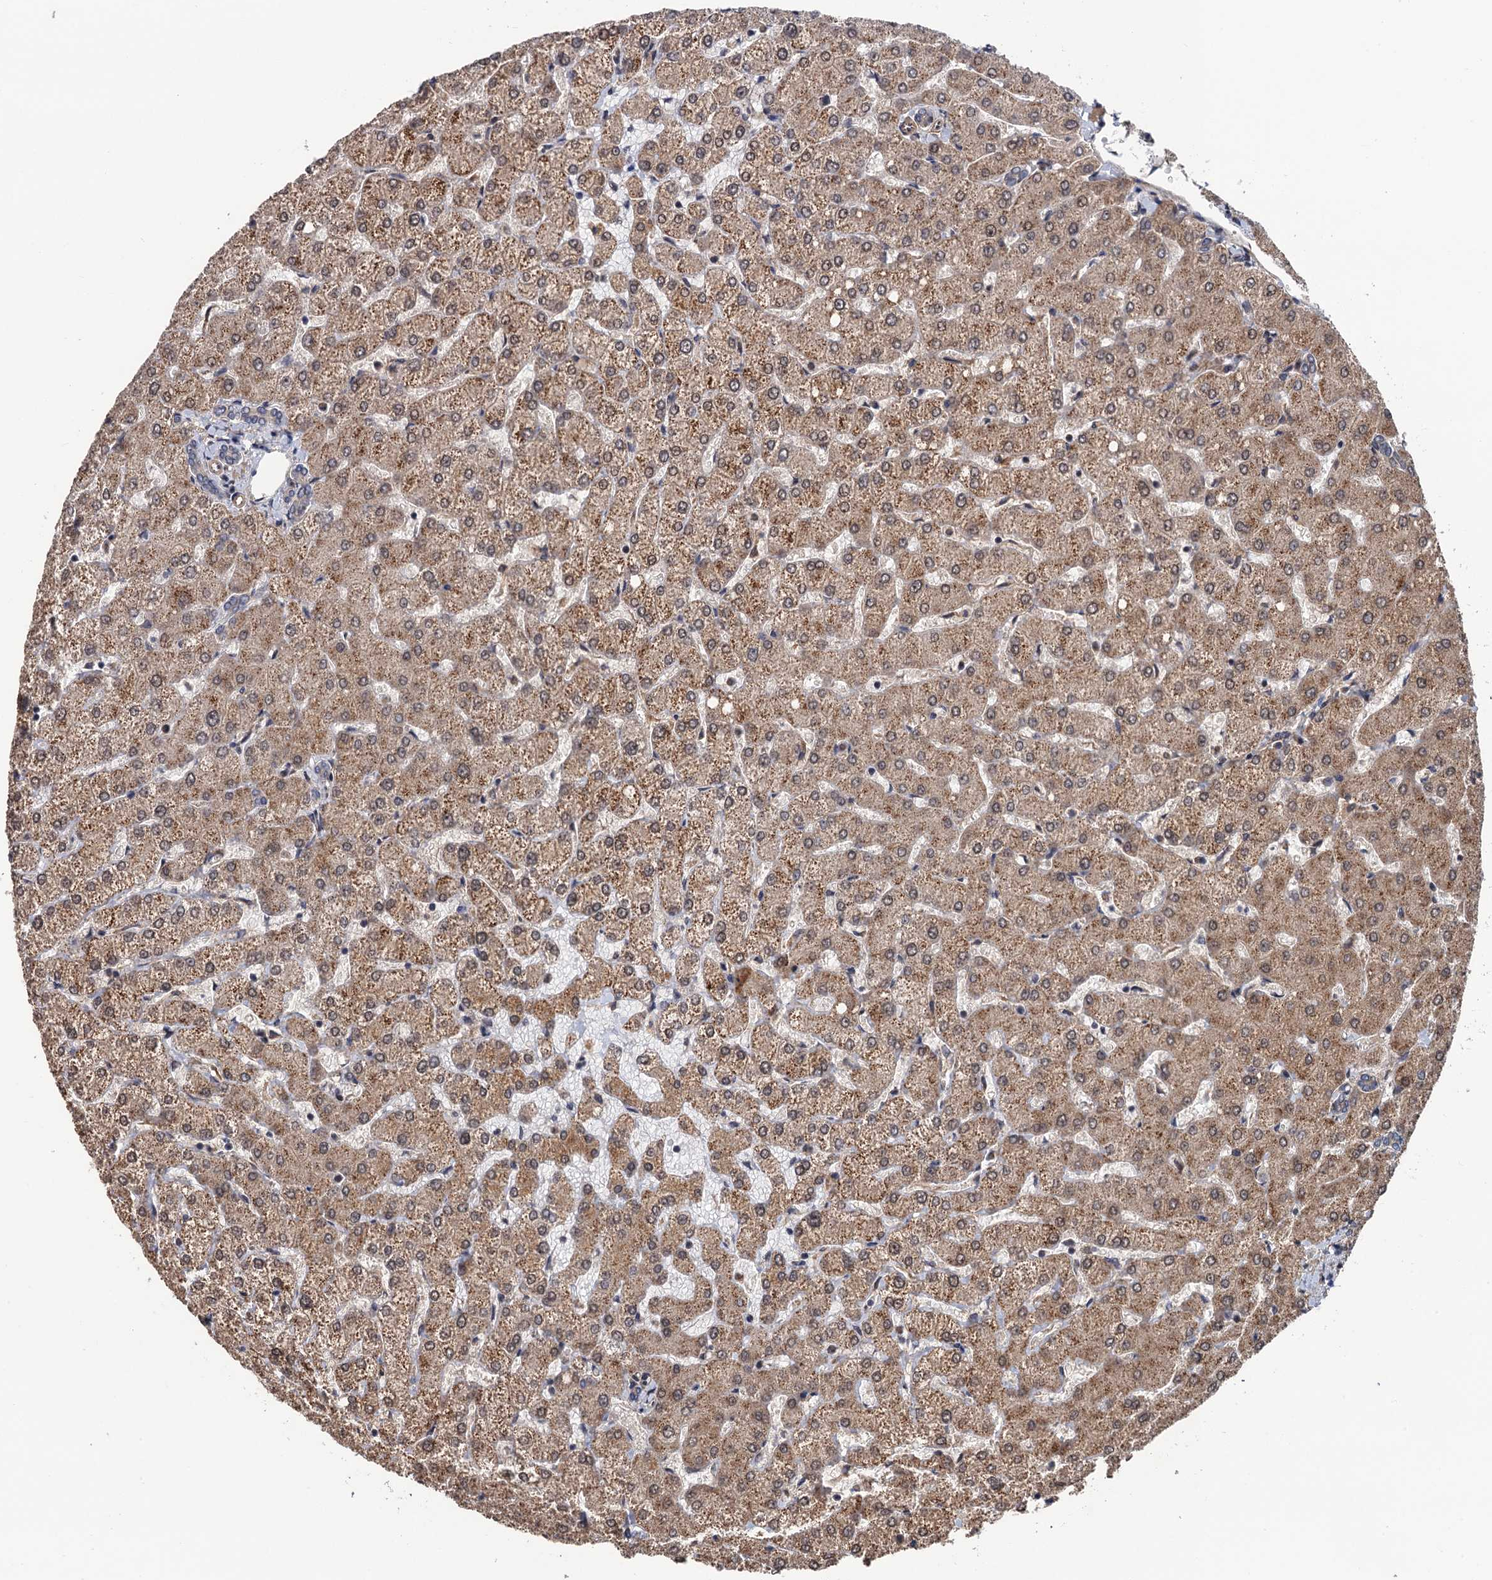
{"staining": {"intensity": "negative", "quantity": "none", "location": "none"}, "tissue": "liver", "cell_type": "Cholangiocytes", "image_type": "normal", "snomed": [{"axis": "morphology", "description": "Normal tissue, NOS"}, {"axis": "topography", "description": "Liver"}], "caption": "Immunohistochemical staining of normal liver demonstrates no significant positivity in cholangiocytes.", "gene": "FSIP1", "patient": {"sex": "female", "age": 54}}